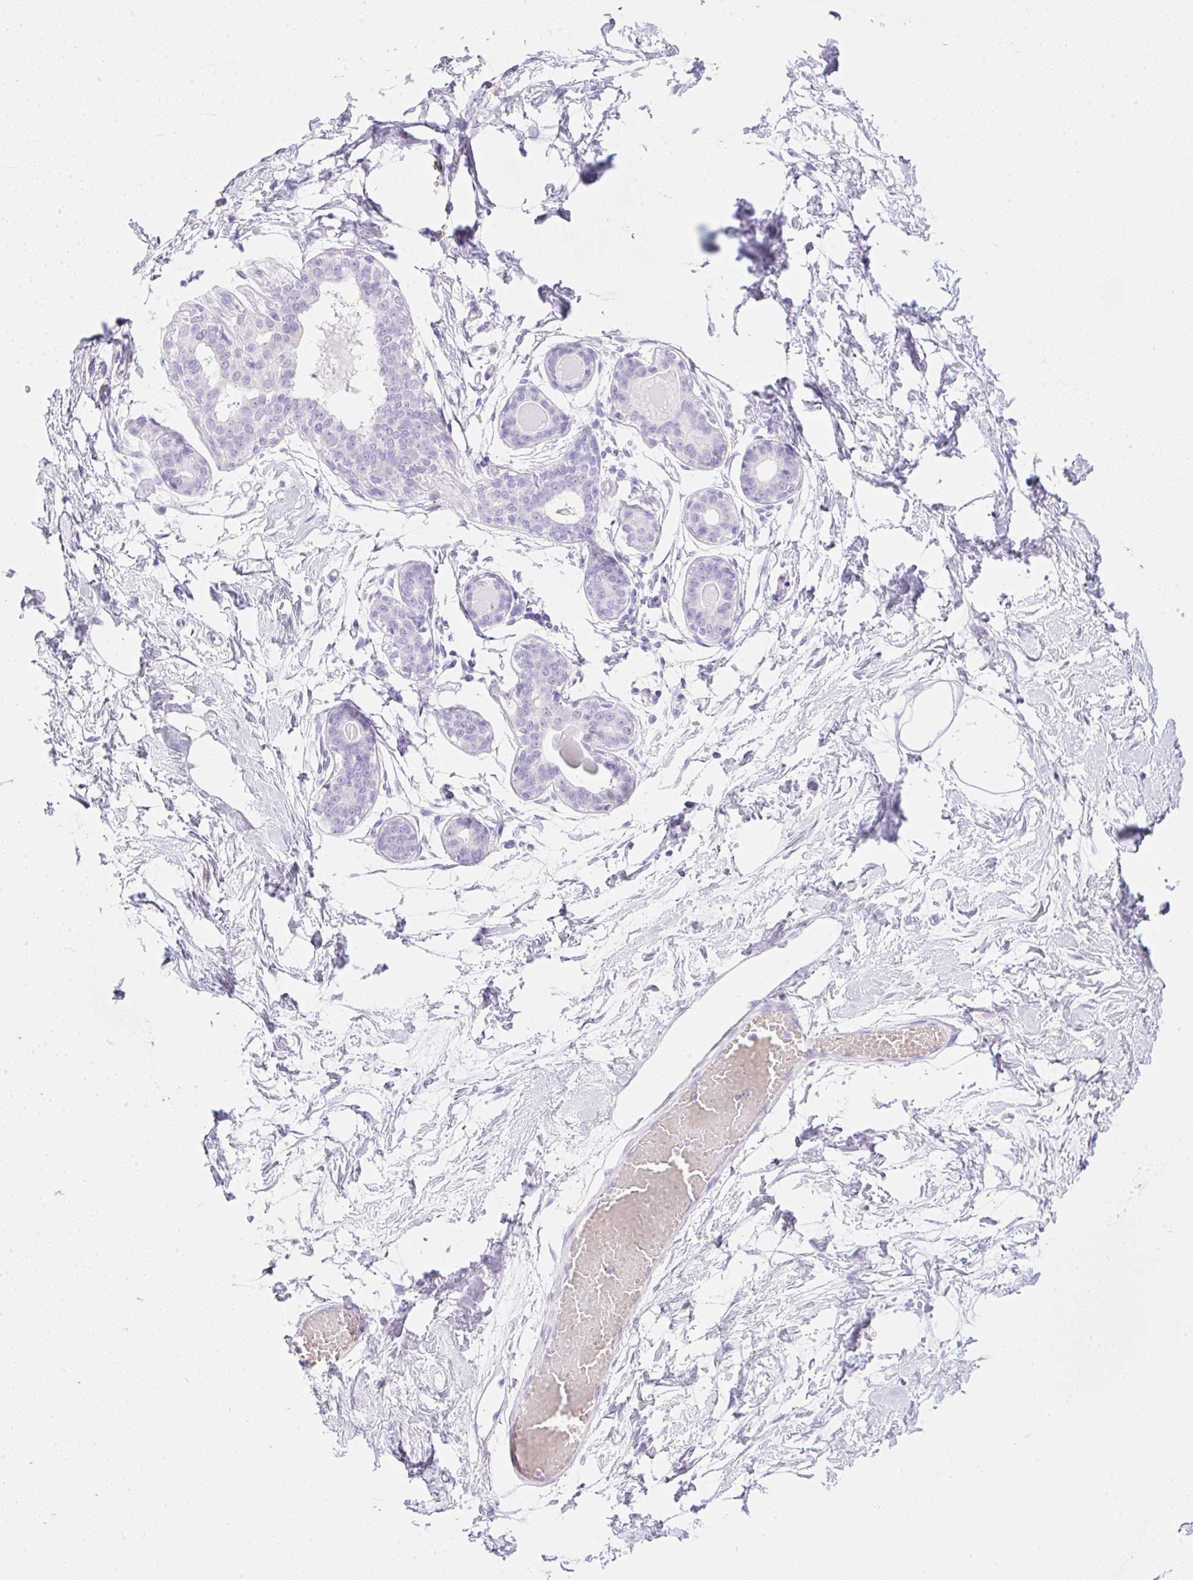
{"staining": {"intensity": "negative", "quantity": "none", "location": "none"}, "tissue": "breast", "cell_type": "Adipocytes", "image_type": "normal", "snomed": [{"axis": "morphology", "description": "Normal tissue, NOS"}, {"axis": "topography", "description": "Breast"}], "caption": "DAB (3,3'-diaminobenzidine) immunohistochemical staining of benign human breast demonstrates no significant positivity in adipocytes. (DAB IHC, high magnification).", "gene": "CDX1", "patient": {"sex": "female", "age": 45}}